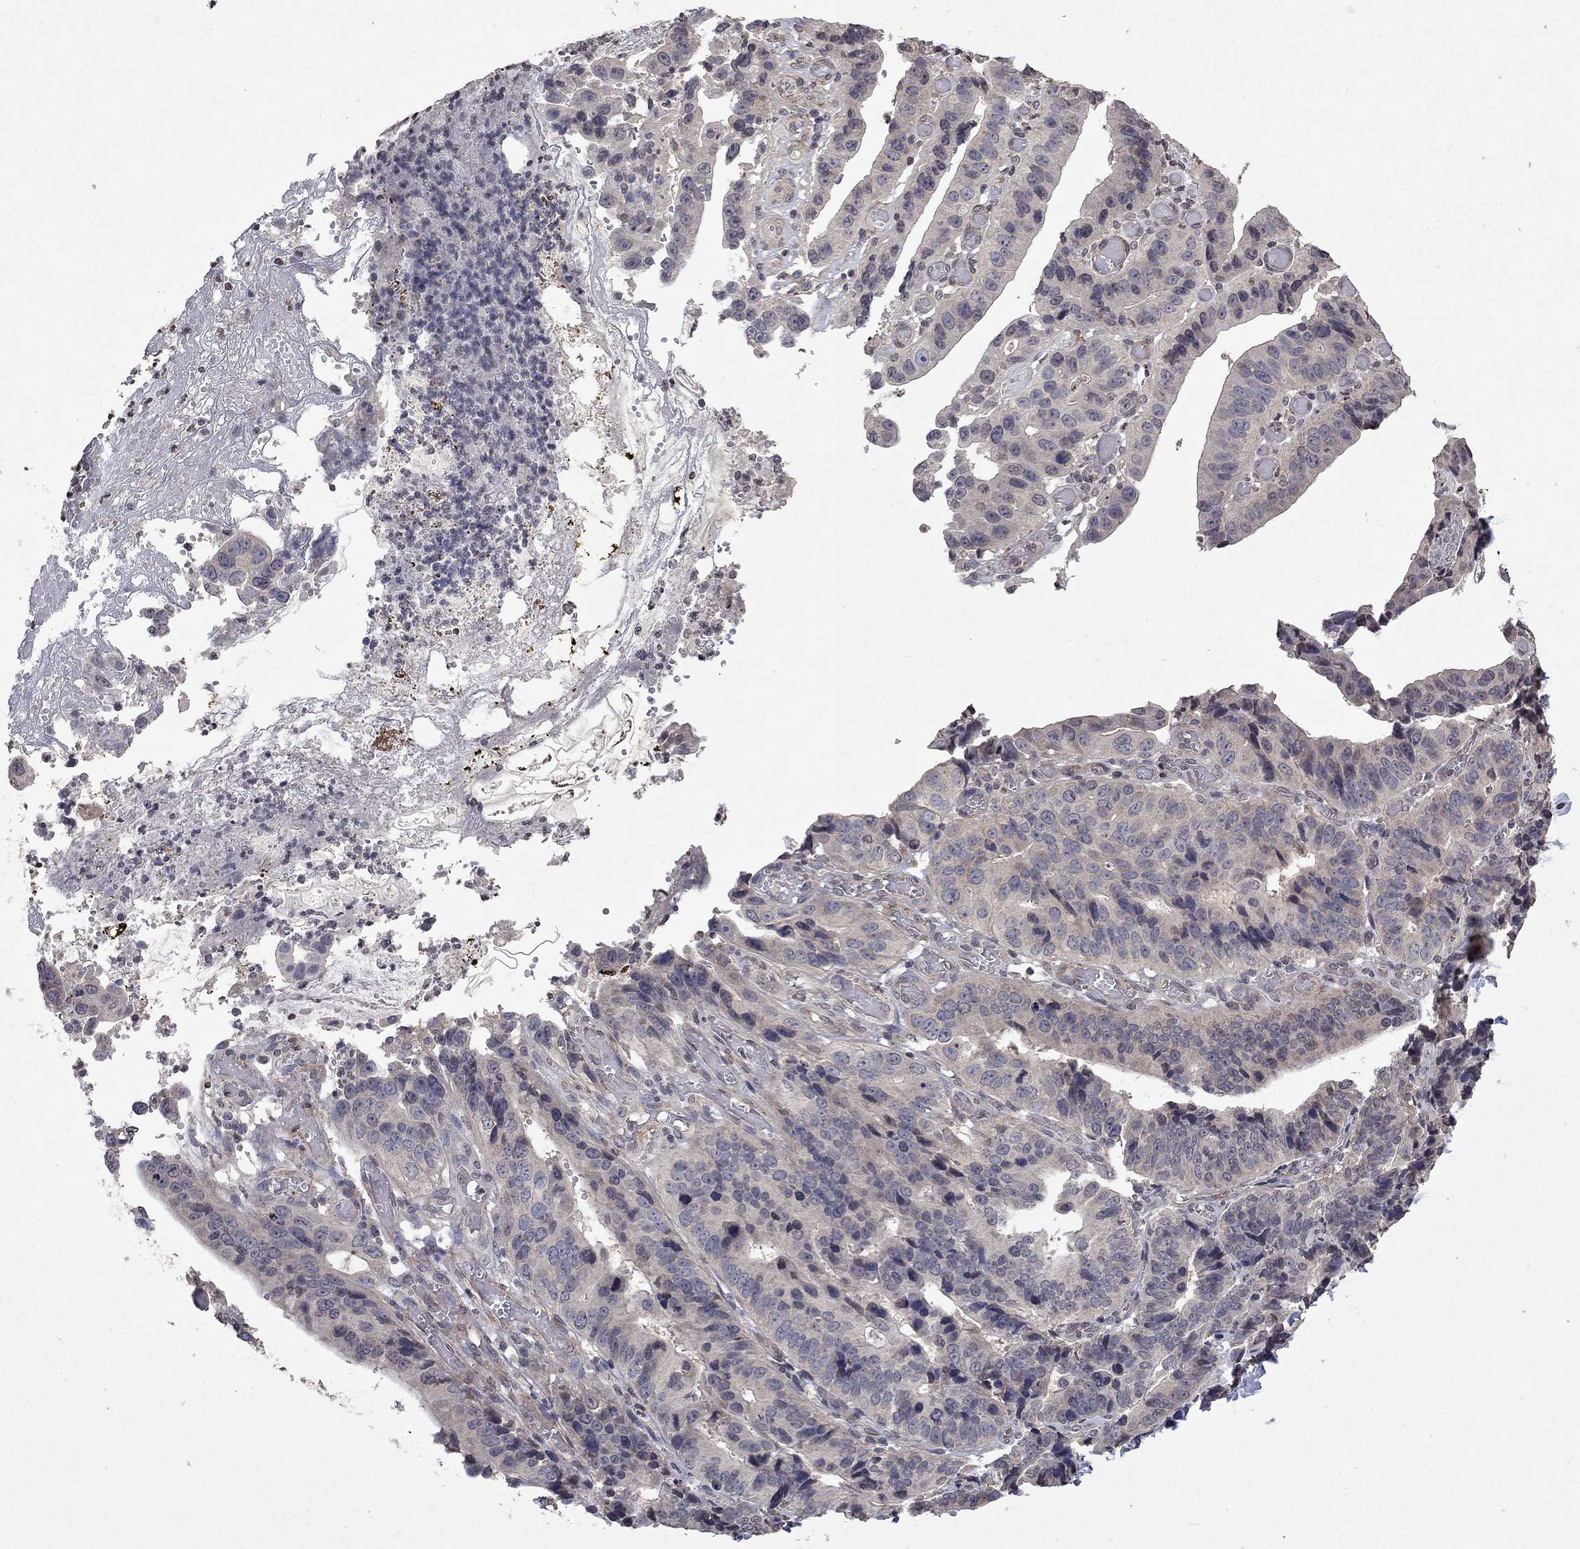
{"staining": {"intensity": "negative", "quantity": "none", "location": "none"}, "tissue": "stomach cancer", "cell_type": "Tumor cells", "image_type": "cancer", "snomed": [{"axis": "morphology", "description": "Adenocarcinoma, NOS"}, {"axis": "topography", "description": "Stomach"}], "caption": "The histopathology image shows no staining of tumor cells in stomach adenocarcinoma. (Brightfield microscopy of DAB (3,3'-diaminobenzidine) IHC at high magnification).", "gene": "TTC38", "patient": {"sex": "male", "age": 84}}